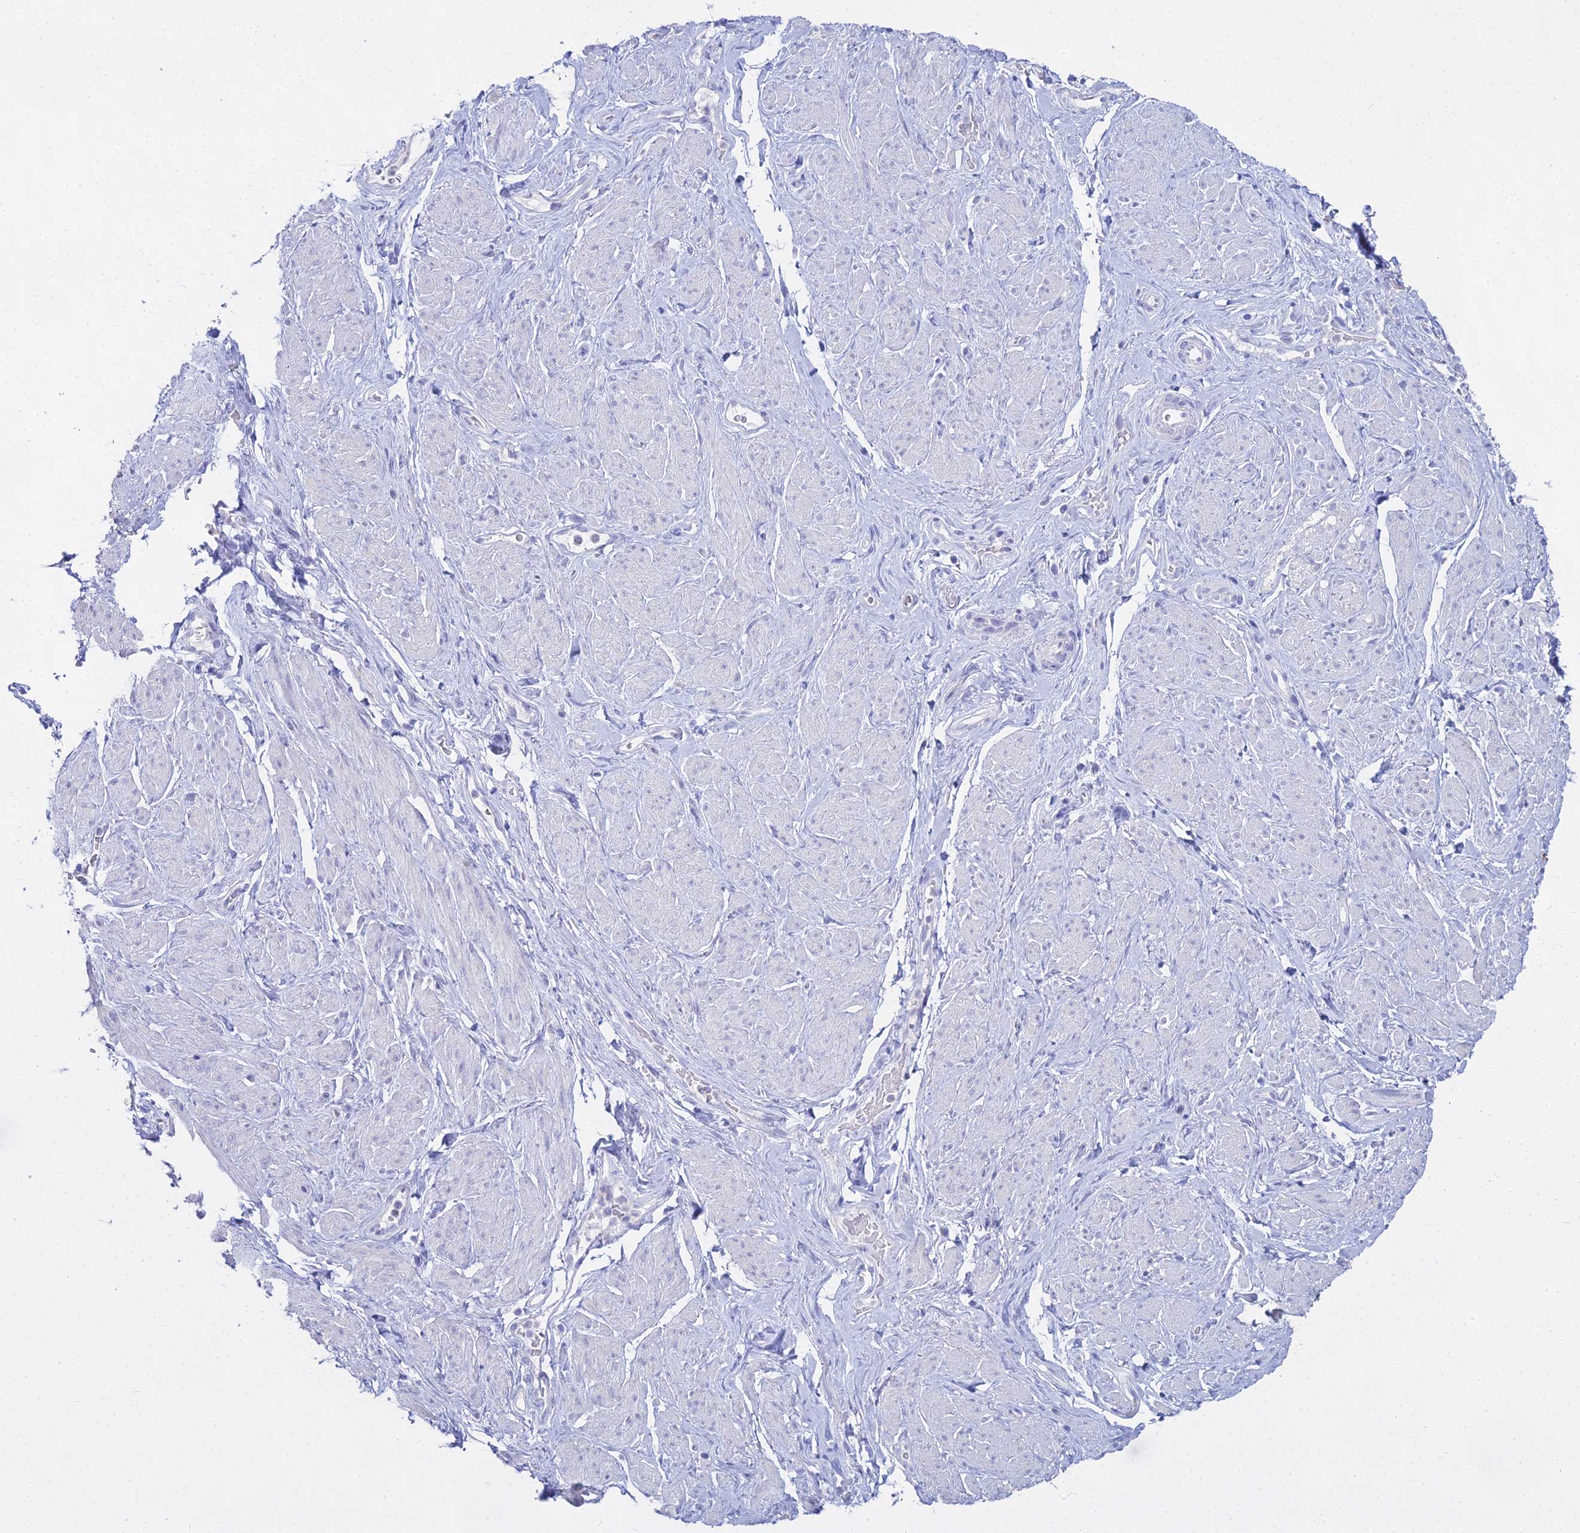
{"staining": {"intensity": "negative", "quantity": "none", "location": "none"}, "tissue": "smooth muscle", "cell_type": "Smooth muscle cells", "image_type": "normal", "snomed": [{"axis": "morphology", "description": "Normal tissue, NOS"}, {"axis": "topography", "description": "Smooth muscle"}, {"axis": "topography", "description": "Peripheral nerve tissue"}], "caption": "Immunohistochemistry (IHC) photomicrograph of benign human smooth muscle stained for a protein (brown), which shows no positivity in smooth muscle cells.", "gene": "S100A7", "patient": {"sex": "male", "age": 69}}